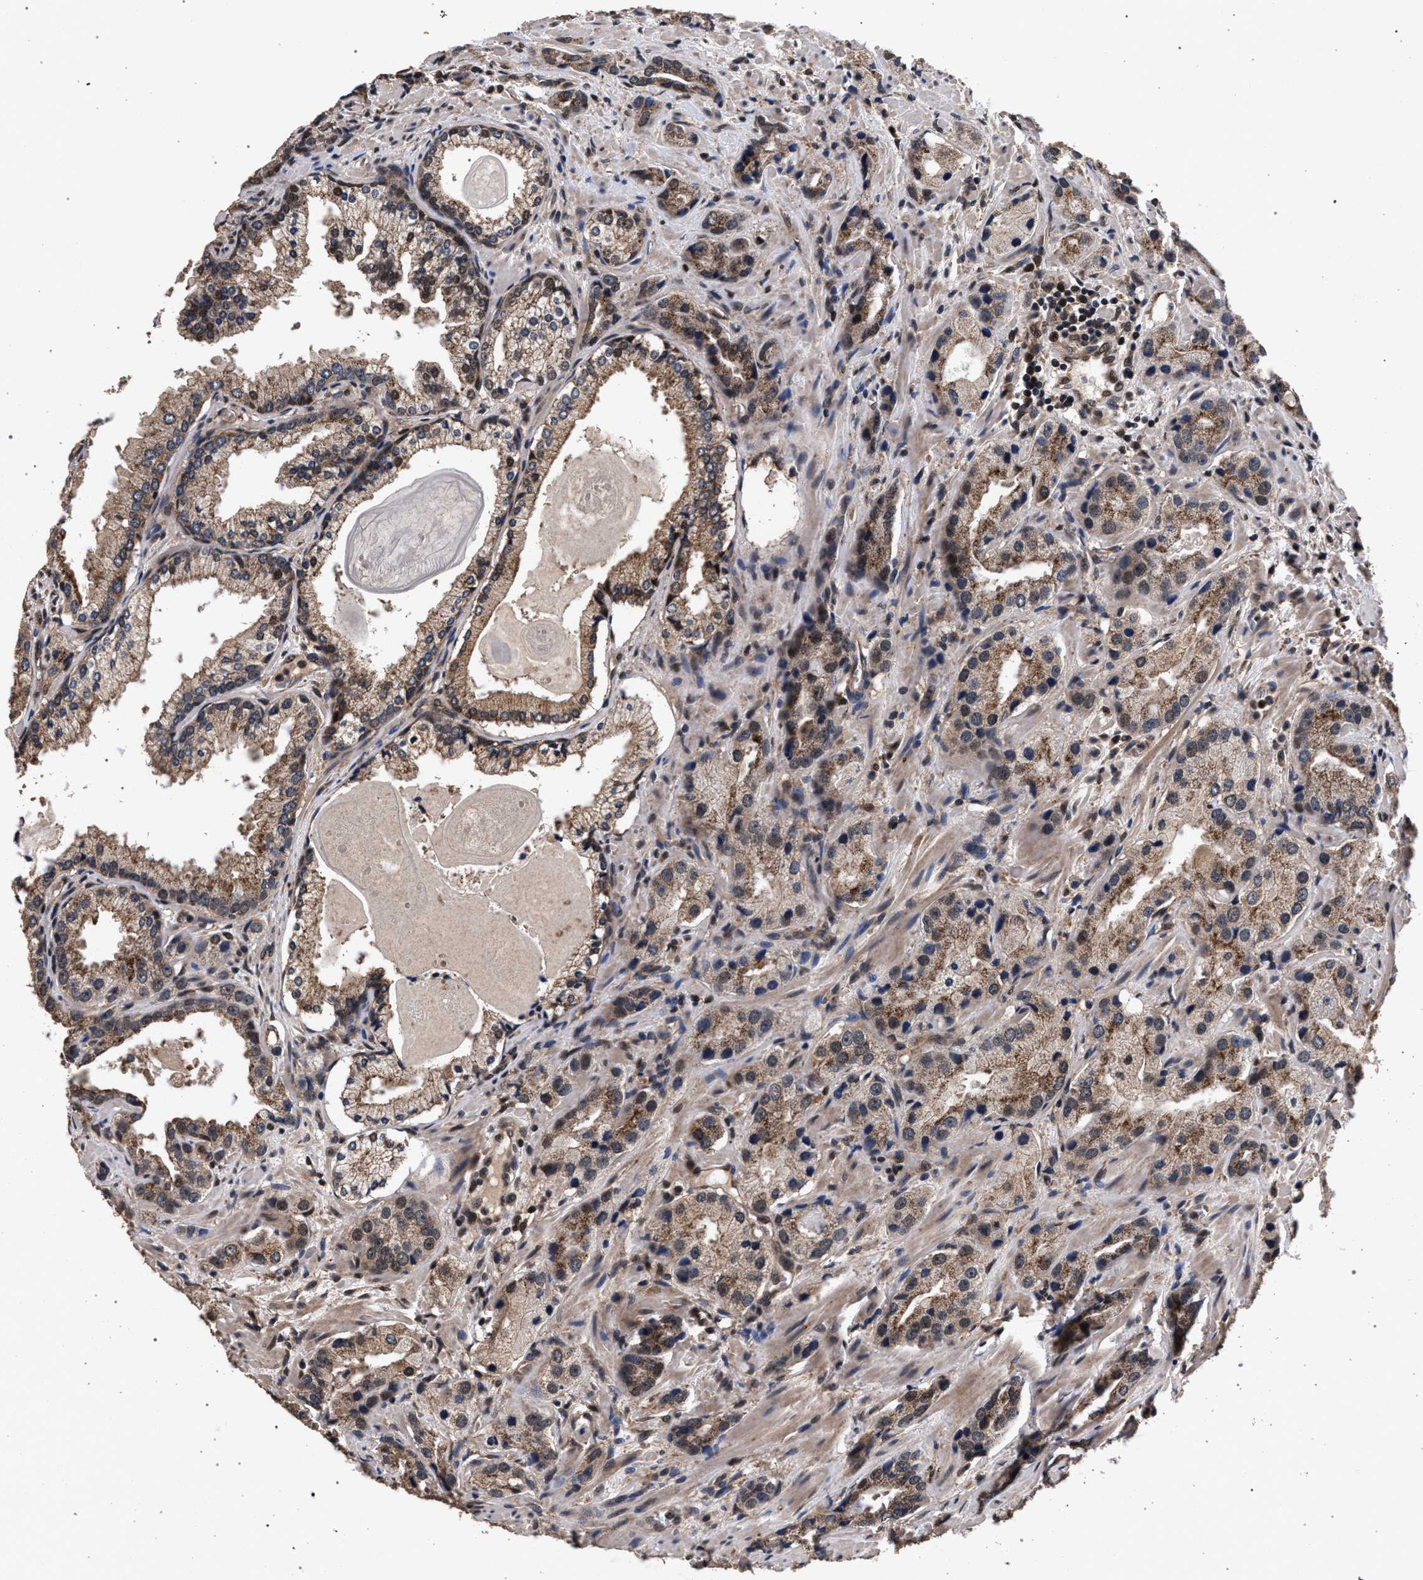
{"staining": {"intensity": "moderate", "quantity": ">75%", "location": "cytoplasmic/membranous,nuclear"}, "tissue": "prostate cancer", "cell_type": "Tumor cells", "image_type": "cancer", "snomed": [{"axis": "morphology", "description": "Adenocarcinoma, High grade"}, {"axis": "topography", "description": "Prostate"}], "caption": "Prostate cancer was stained to show a protein in brown. There is medium levels of moderate cytoplasmic/membranous and nuclear expression in about >75% of tumor cells. The staining is performed using DAB brown chromogen to label protein expression. The nuclei are counter-stained blue using hematoxylin.", "gene": "ACOX1", "patient": {"sex": "male", "age": 63}}